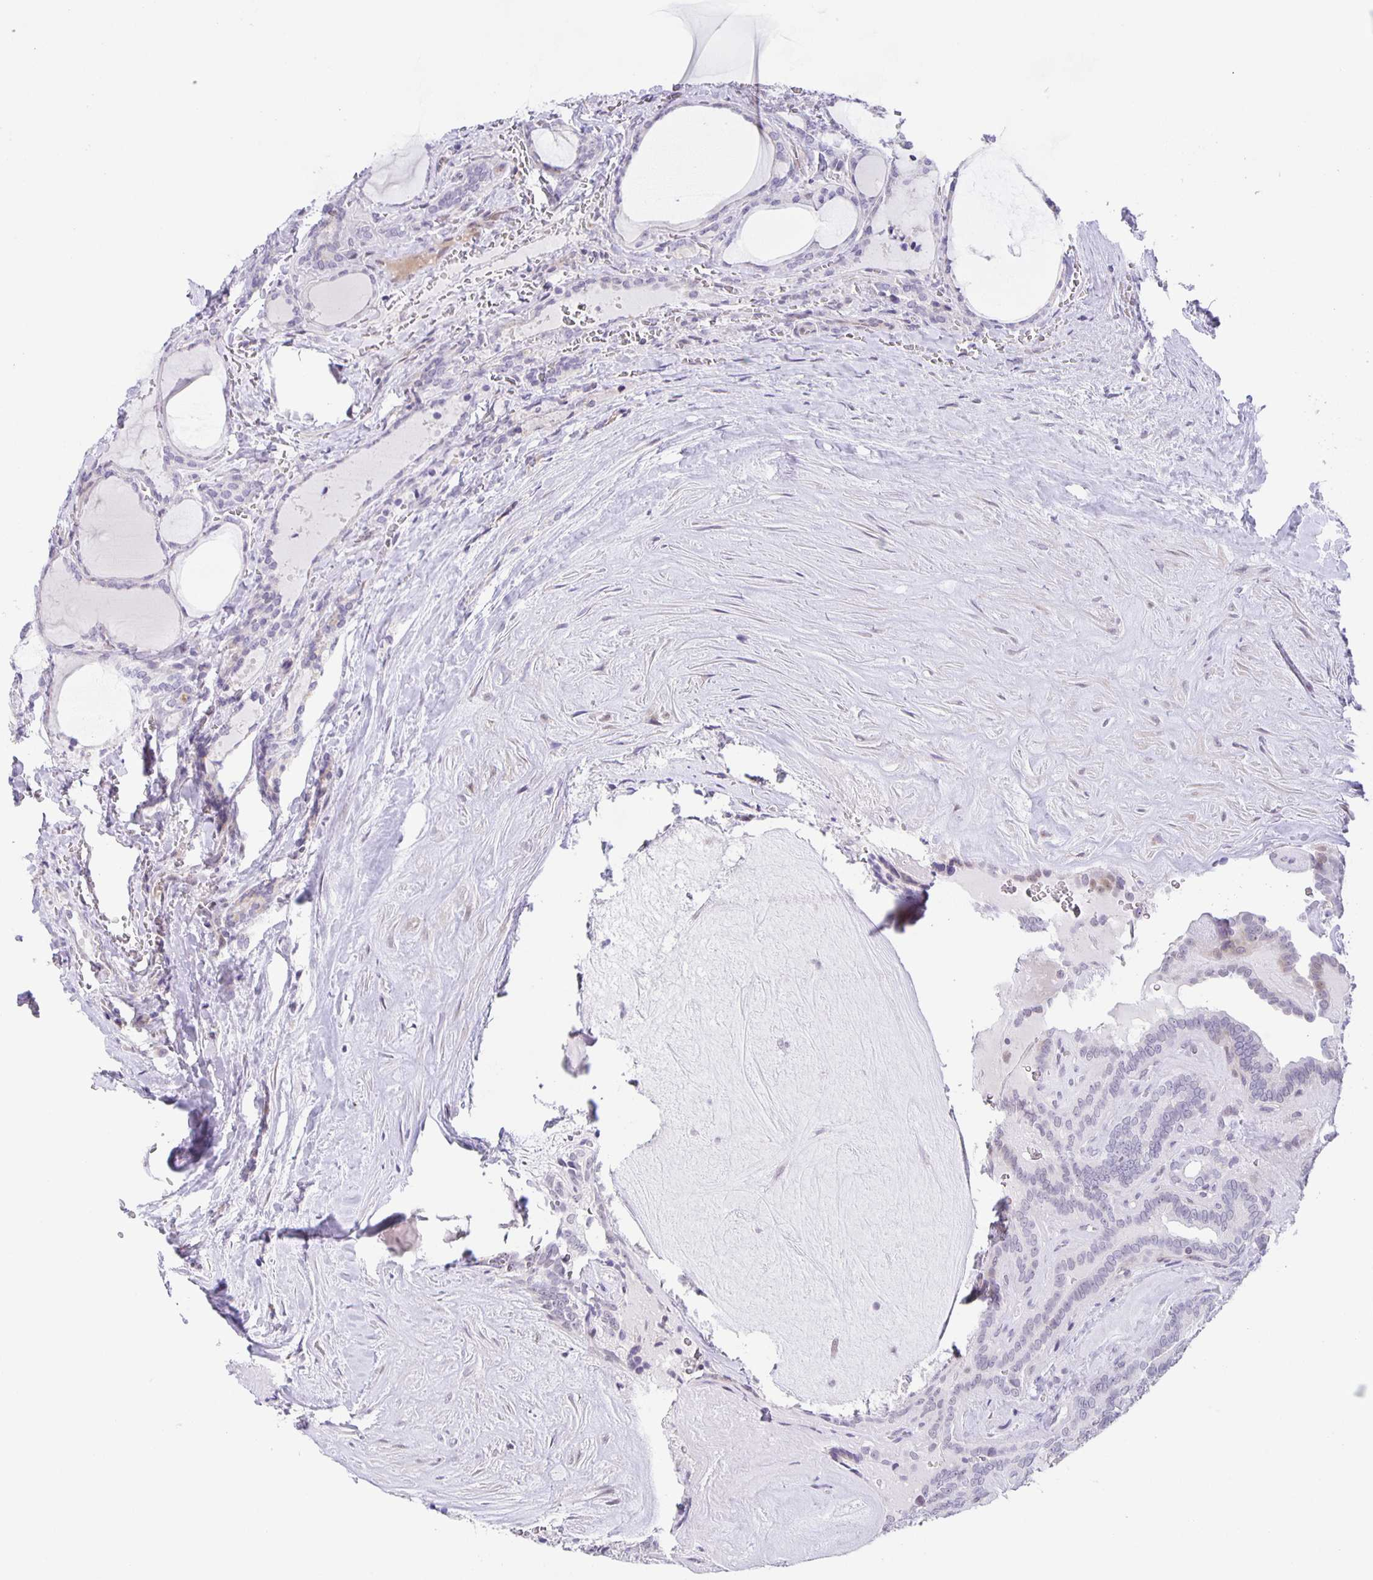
{"staining": {"intensity": "weak", "quantity": "<25%", "location": "nuclear"}, "tissue": "thyroid cancer", "cell_type": "Tumor cells", "image_type": "cancer", "snomed": [{"axis": "morphology", "description": "Papillary adenocarcinoma, NOS"}, {"axis": "topography", "description": "Thyroid gland"}], "caption": "Immunohistochemistry (IHC) photomicrograph of thyroid papillary adenocarcinoma stained for a protein (brown), which reveals no staining in tumor cells.", "gene": "PHRF1", "patient": {"sex": "female", "age": 21}}